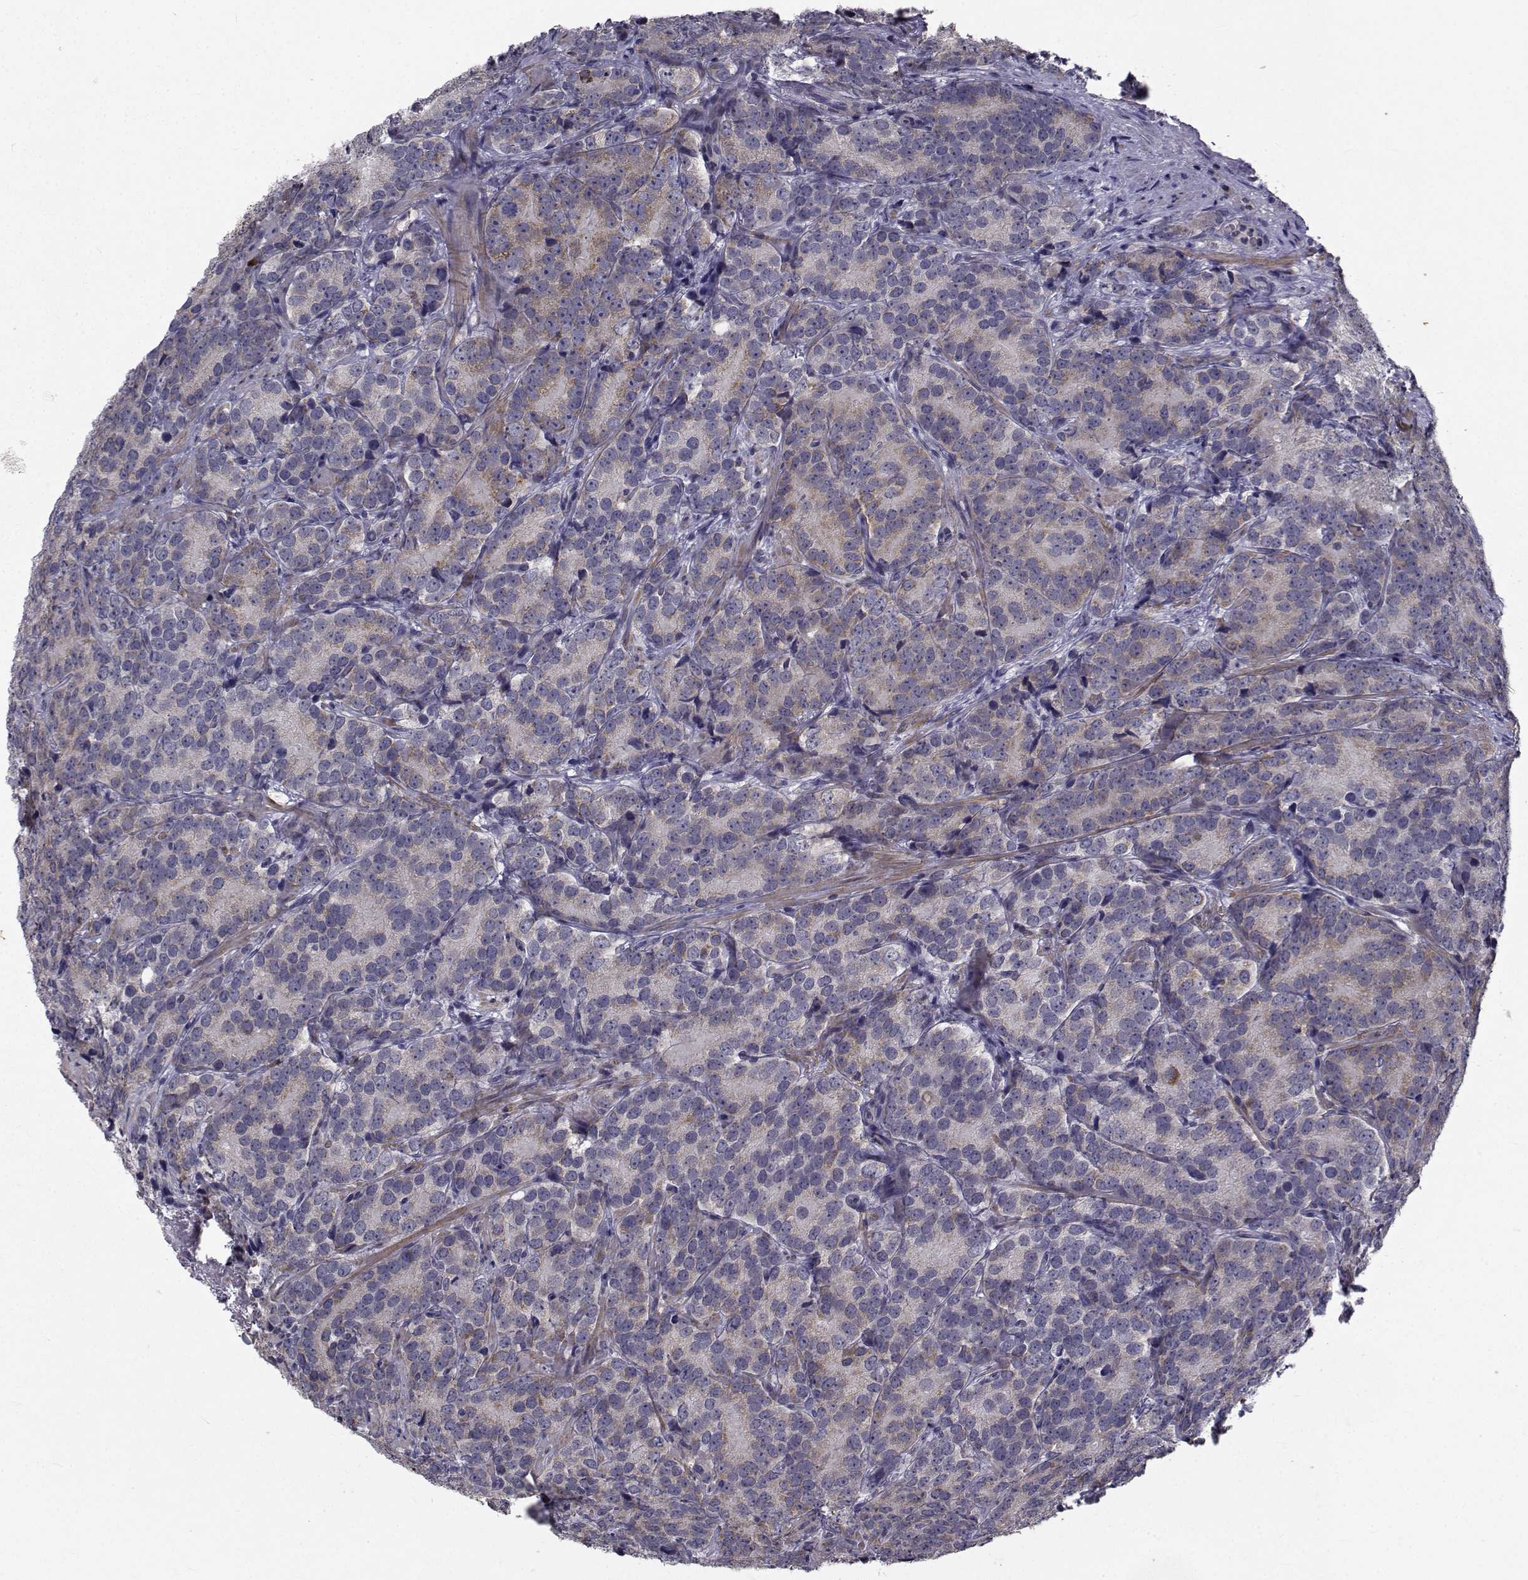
{"staining": {"intensity": "moderate", "quantity": "25%-75%", "location": "cytoplasmic/membranous"}, "tissue": "prostate cancer", "cell_type": "Tumor cells", "image_type": "cancer", "snomed": [{"axis": "morphology", "description": "Adenocarcinoma, NOS"}, {"axis": "topography", "description": "Prostate"}], "caption": "Protein expression analysis of human adenocarcinoma (prostate) reveals moderate cytoplasmic/membranous expression in approximately 25%-75% of tumor cells.", "gene": "FDXR", "patient": {"sex": "male", "age": 71}}